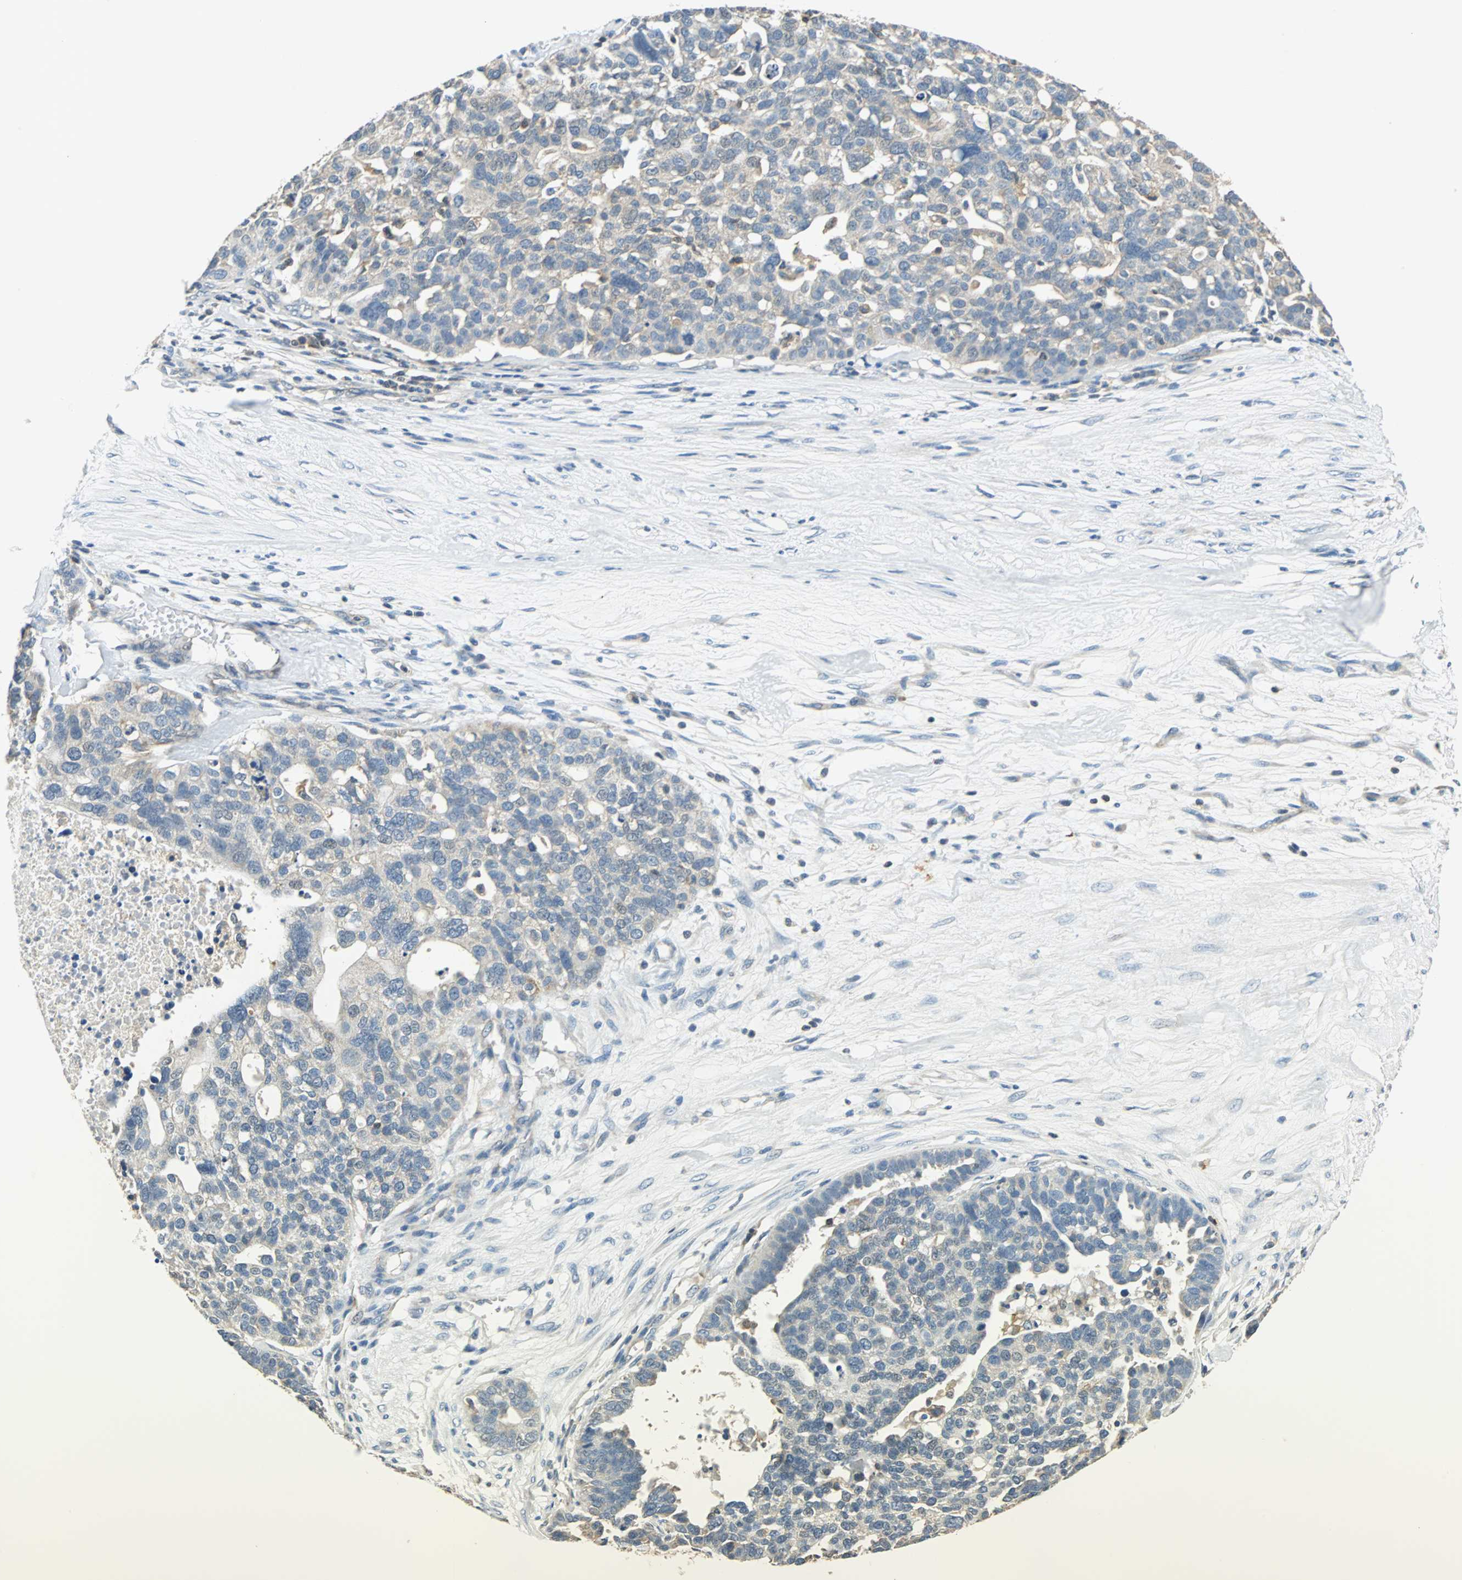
{"staining": {"intensity": "weak", "quantity": "25%-75%", "location": "cytoplasmic/membranous"}, "tissue": "ovarian cancer", "cell_type": "Tumor cells", "image_type": "cancer", "snomed": [{"axis": "morphology", "description": "Cystadenocarcinoma, serous, NOS"}, {"axis": "topography", "description": "Ovary"}], "caption": "A brown stain labels weak cytoplasmic/membranous expression of a protein in human ovarian cancer tumor cells. (Stains: DAB (3,3'-diaminobenzidine) in brown, nuclei in blue, Microscopy: brightfield microscopy at high magnification).", "gene": "CPA3", "patient": {"sex": "female", "age": 59}}